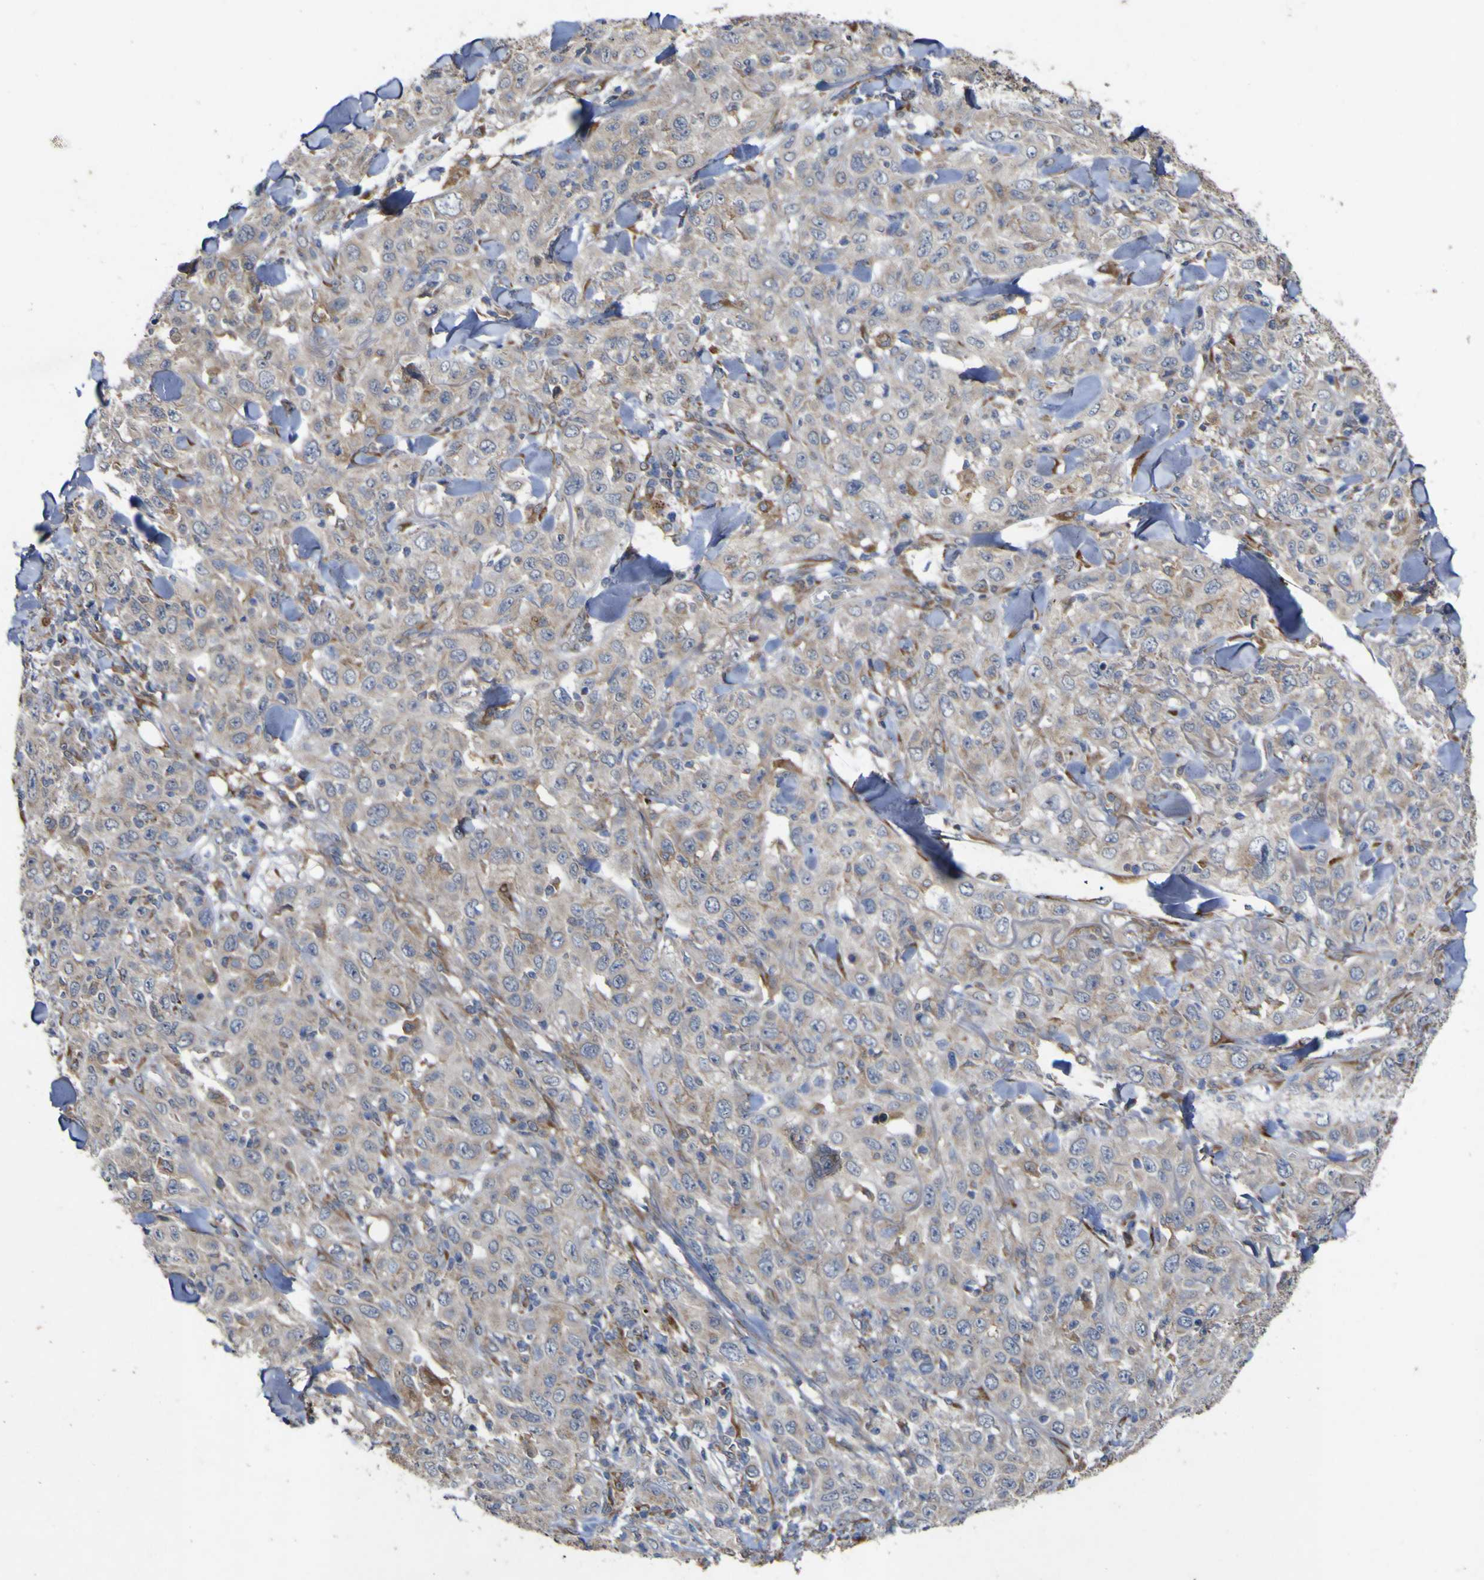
{"staining": {"intensity": "weak", "quantity": "<25%", "location": "cytoplasmic/membranous"}, "tissue": "skin cancer", "cell_type": "Tumor cells", "image_type": "cancer", "snomed": [{"axis": "morphology", "description": "Squamous cell carcinoma, NOS"}, {"axis": "topography", "description": "Skin"}], "caption": "IHC of squamous cell carcinoma (skin) exhibits no positivity in tumor cells.", "gene": "IRAK2", "patient": {"sex": "female", "age": 88}}